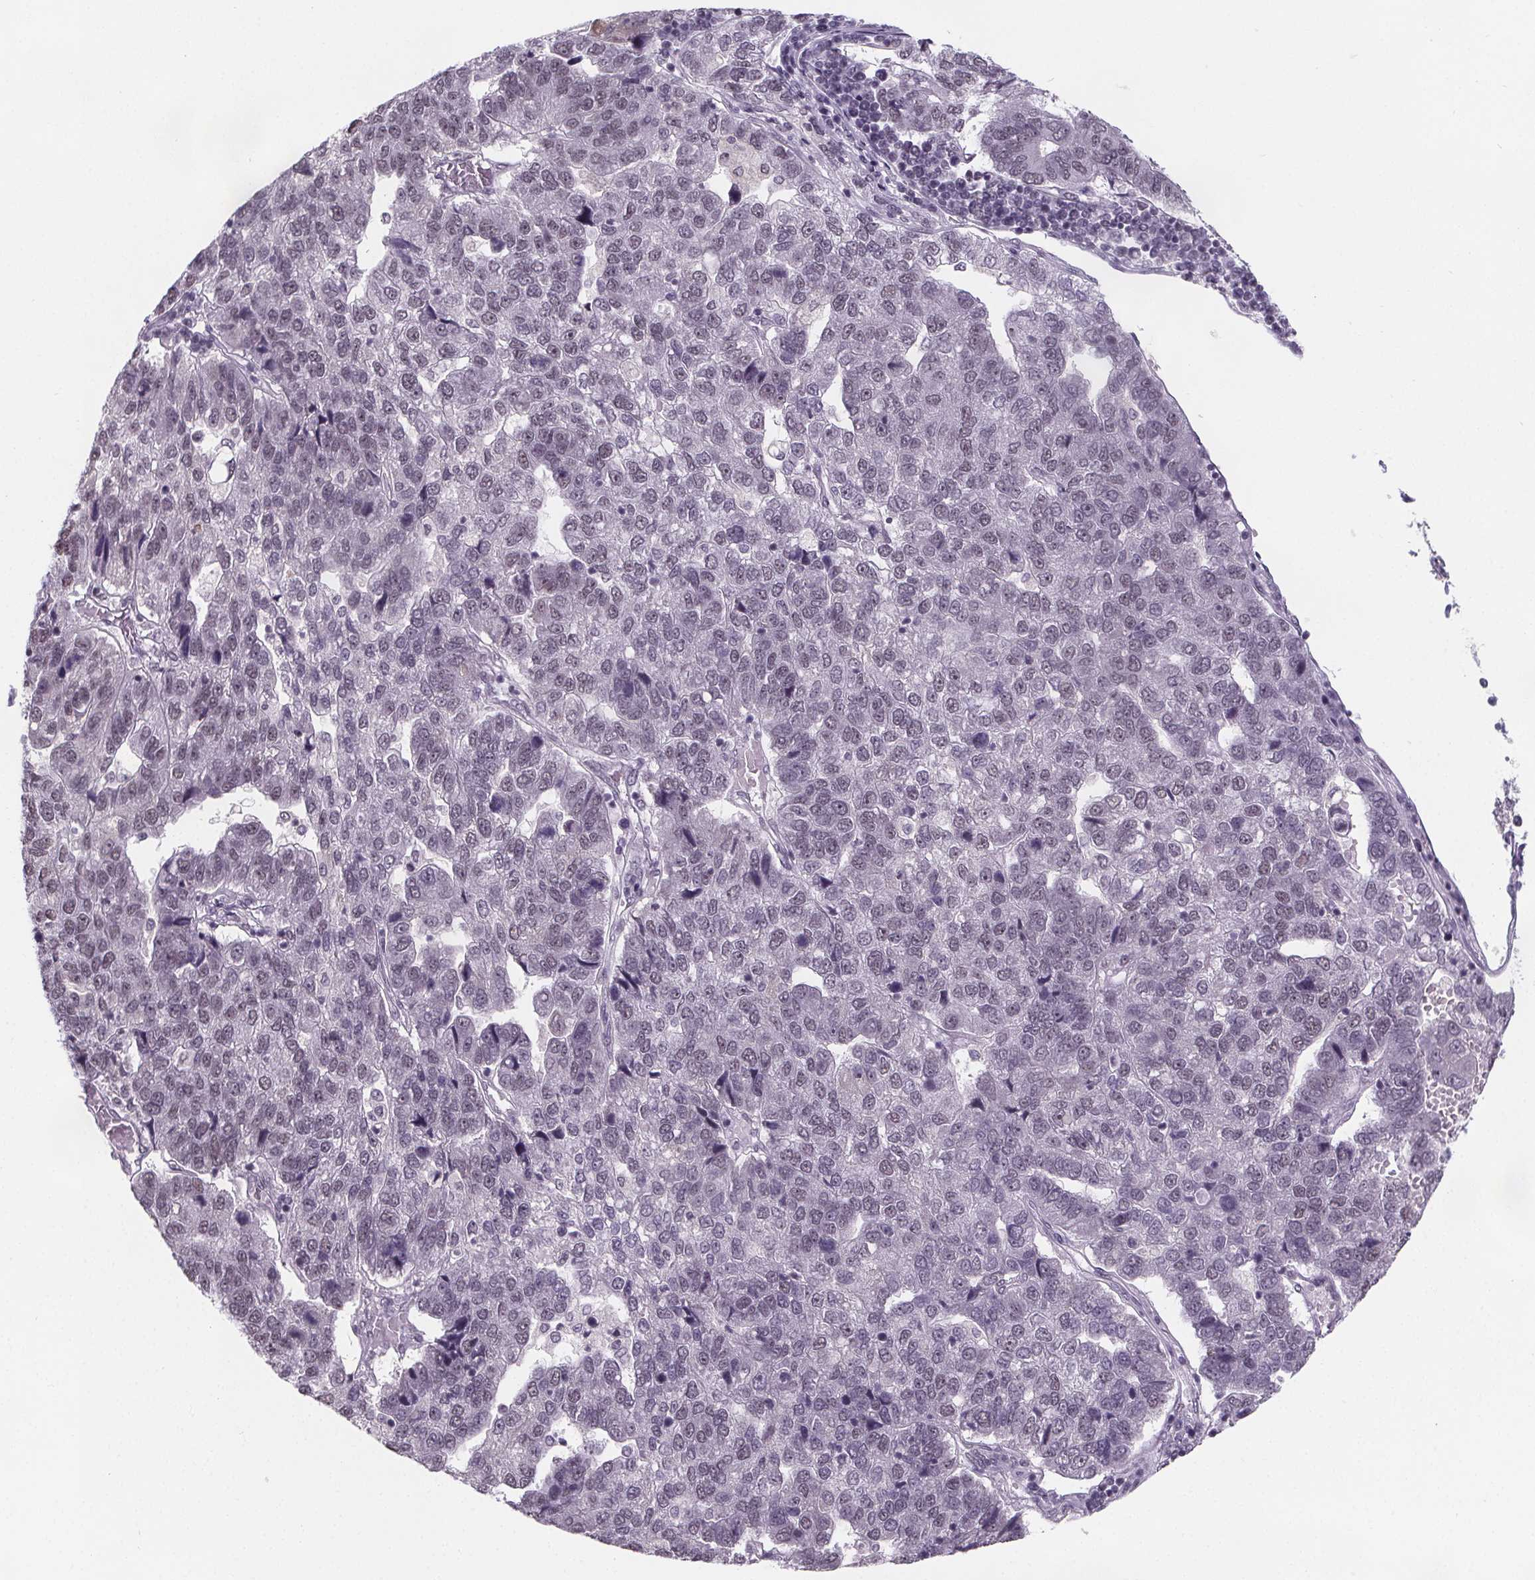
{"staining": {"intensity": "negative", "quantity": "none", "location": "none"}, "tissue": "pancreatic cancer", "cell_type": "Tumor cells", "image_type": "cancer", "snomed": [{"axis": "morphology", "description": "Adenocarcinoma, NOS"}, {"axis": "topography", "description": "Pancreas"}], "caption": "There is no significant positivity in tumor cells of adenocarcinoma (pancreatic).", "gene": "ZNF572", "patient": {"sex": "female", "age": 61}}